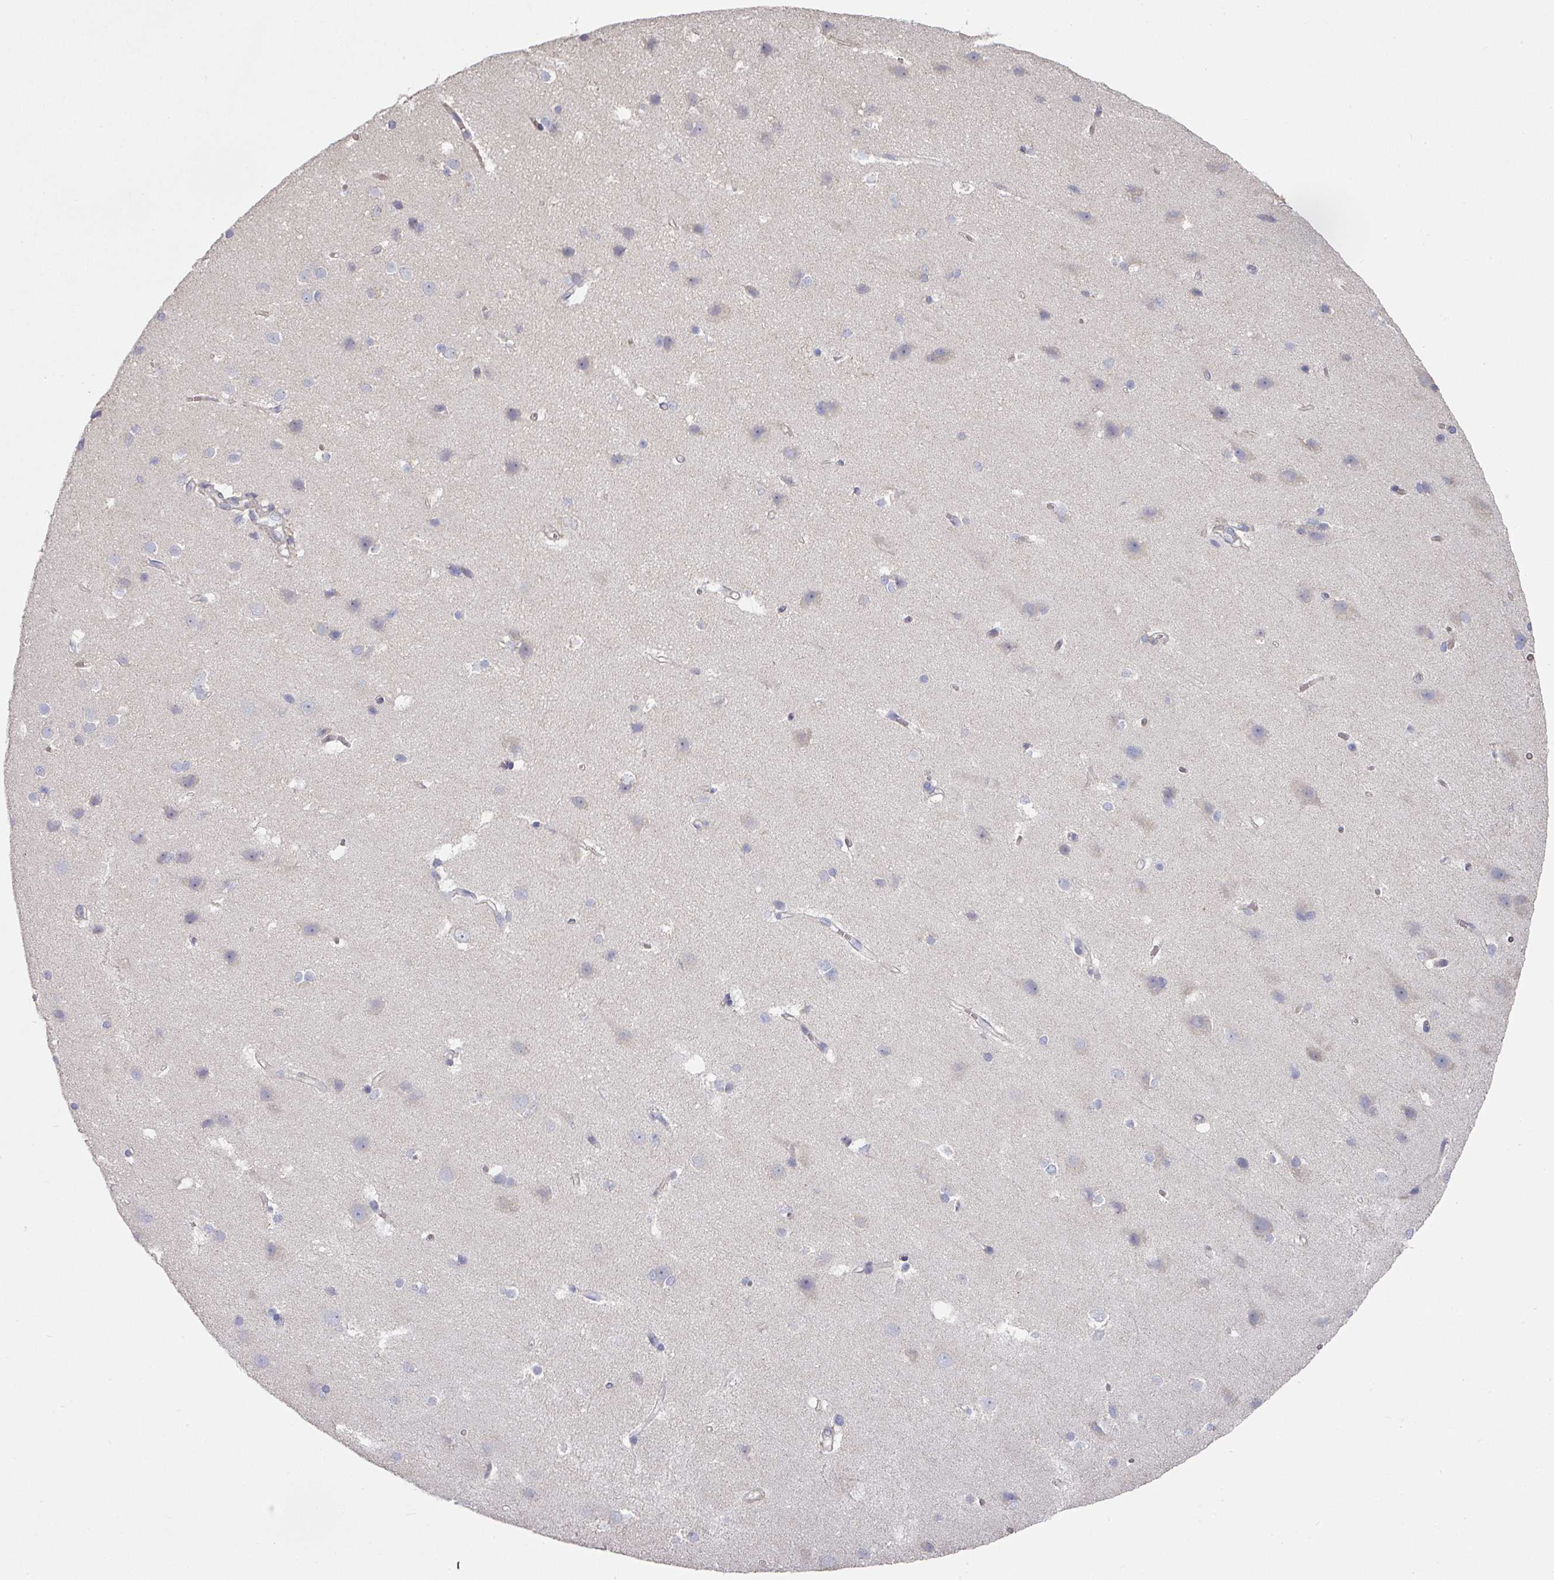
{"staining": {"intensity": "weak", "quantity": "<25%", "location": "cytoplasmic/membranous"}, "tissue": "cerebral cortex", "cell_type": "Endothelial cells", "image_type": "normal", "snomed": [{"axis": "morphology", "description": "Normal tissue, NOS"}, {"axis": "topography", "description": "Cerebral cortex"}], "caption": "Endothelial cells show no significant protein expression in benign cerebral cortex. The staining was performed using DAB to visualize the protein expression in brown, while the nuclei were stained in blue with hematoxylin (Magnification: 20x).", "gene": "PYROXD2", "patient": {"sex": "male", "age": 37}}